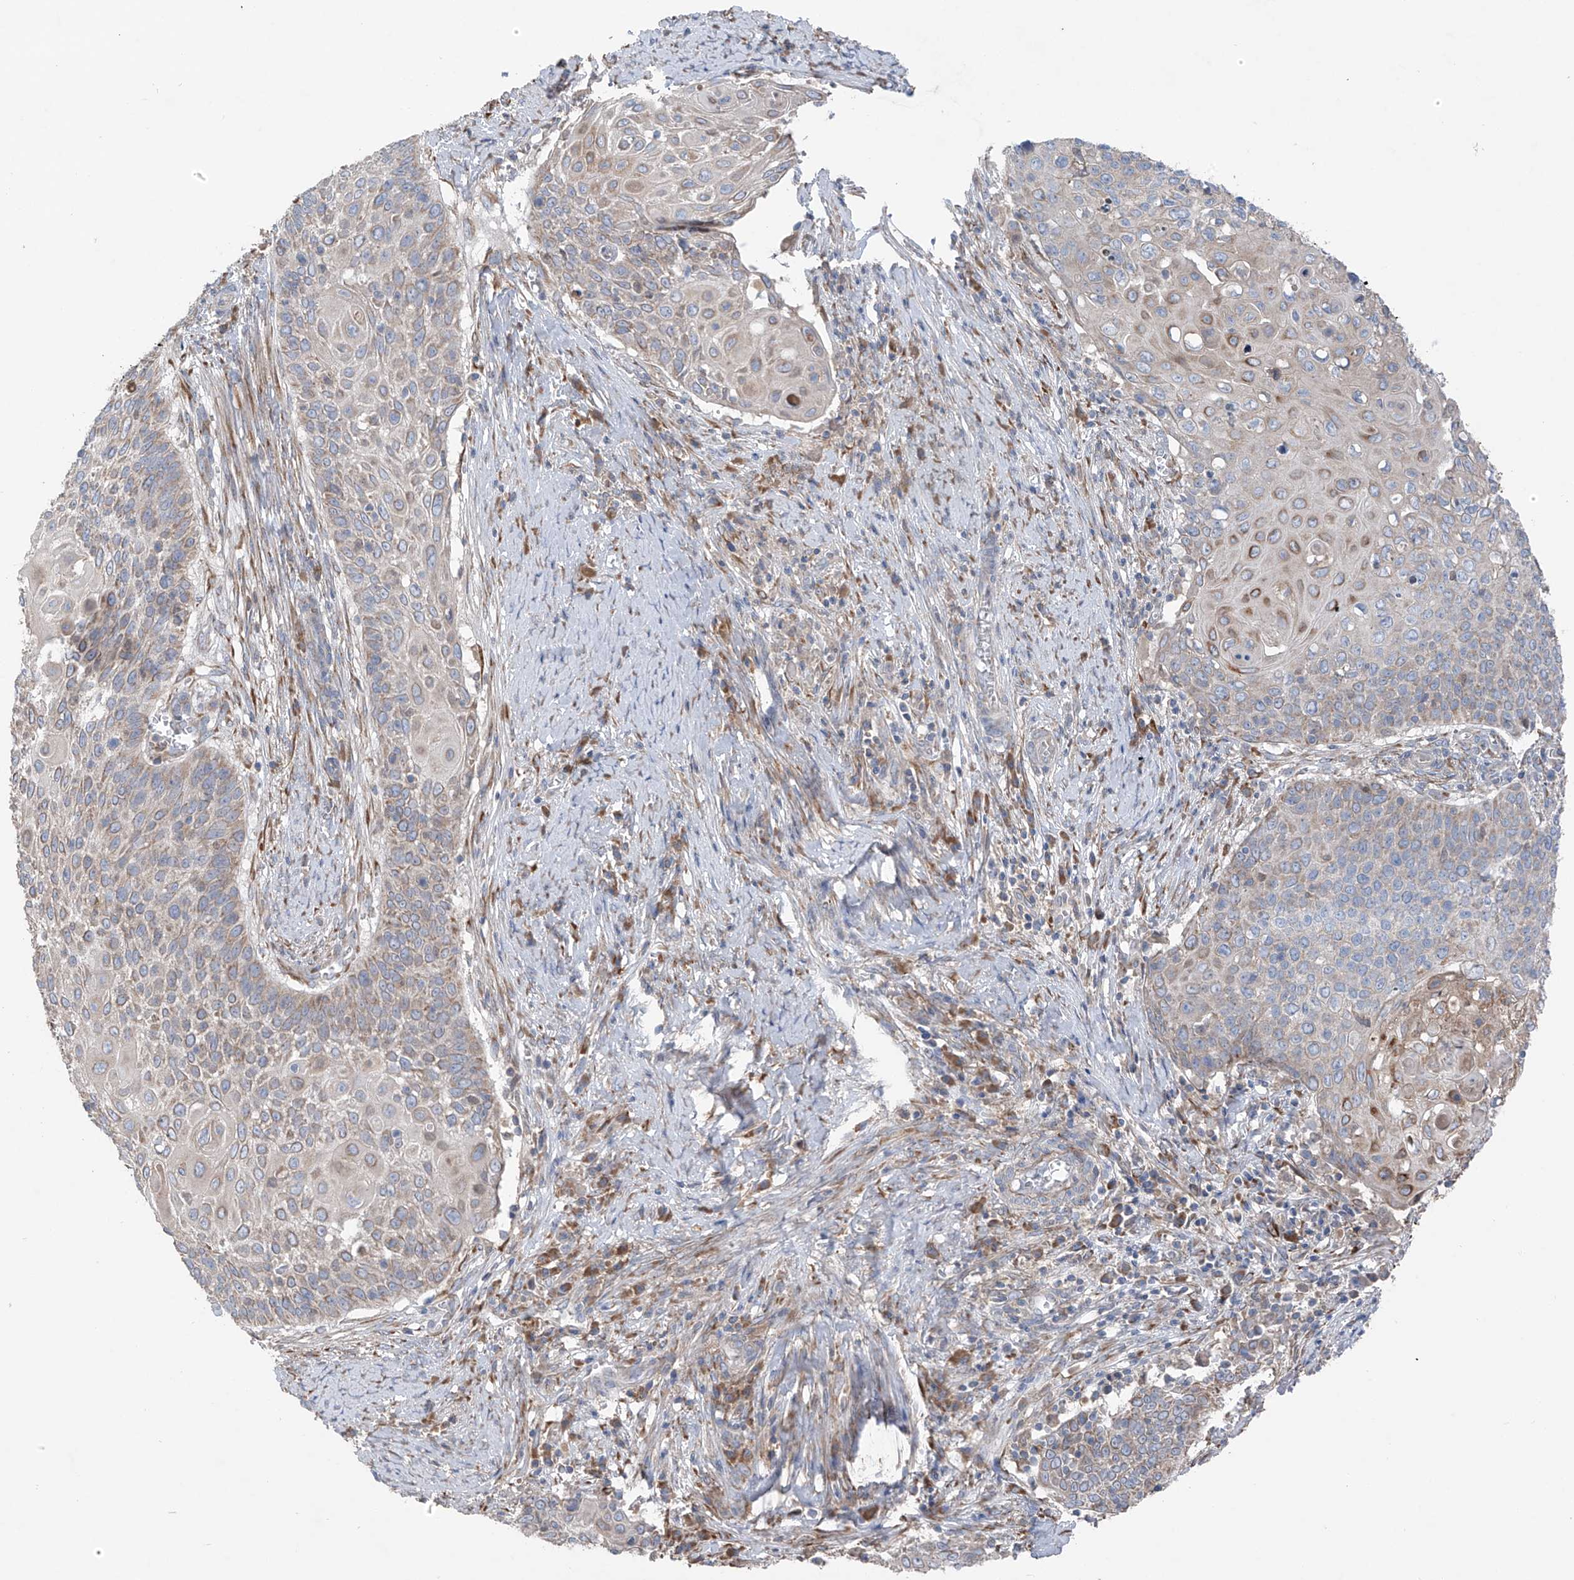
{"staining": {"intensity": "weak", "quantity": "<25%", "location": "cytoplasmic/membranous"}, "tissue": "cervical cancer", "cell_type": "Tumor cells", "image_type": "cancer", "snomed": [{"axis": "morphology", "description": "Squamous cell carcinoma, NOS"}, {"axis": "topography", "description": "Cervix"}], "caption": "Immunohistochemistry image of neoplastic tissue: cervical cancer (squamous cell carcinoma) stained with DAB exhibits no significant protein expression in tumor cells. Brightfield microscopy of immunohistochemistry stained with DAB (brown) and hematoxylin (blue), captured at high magnification.", "gene": "GALNTL6", "patient": {"sex": "female", "age": 39}}